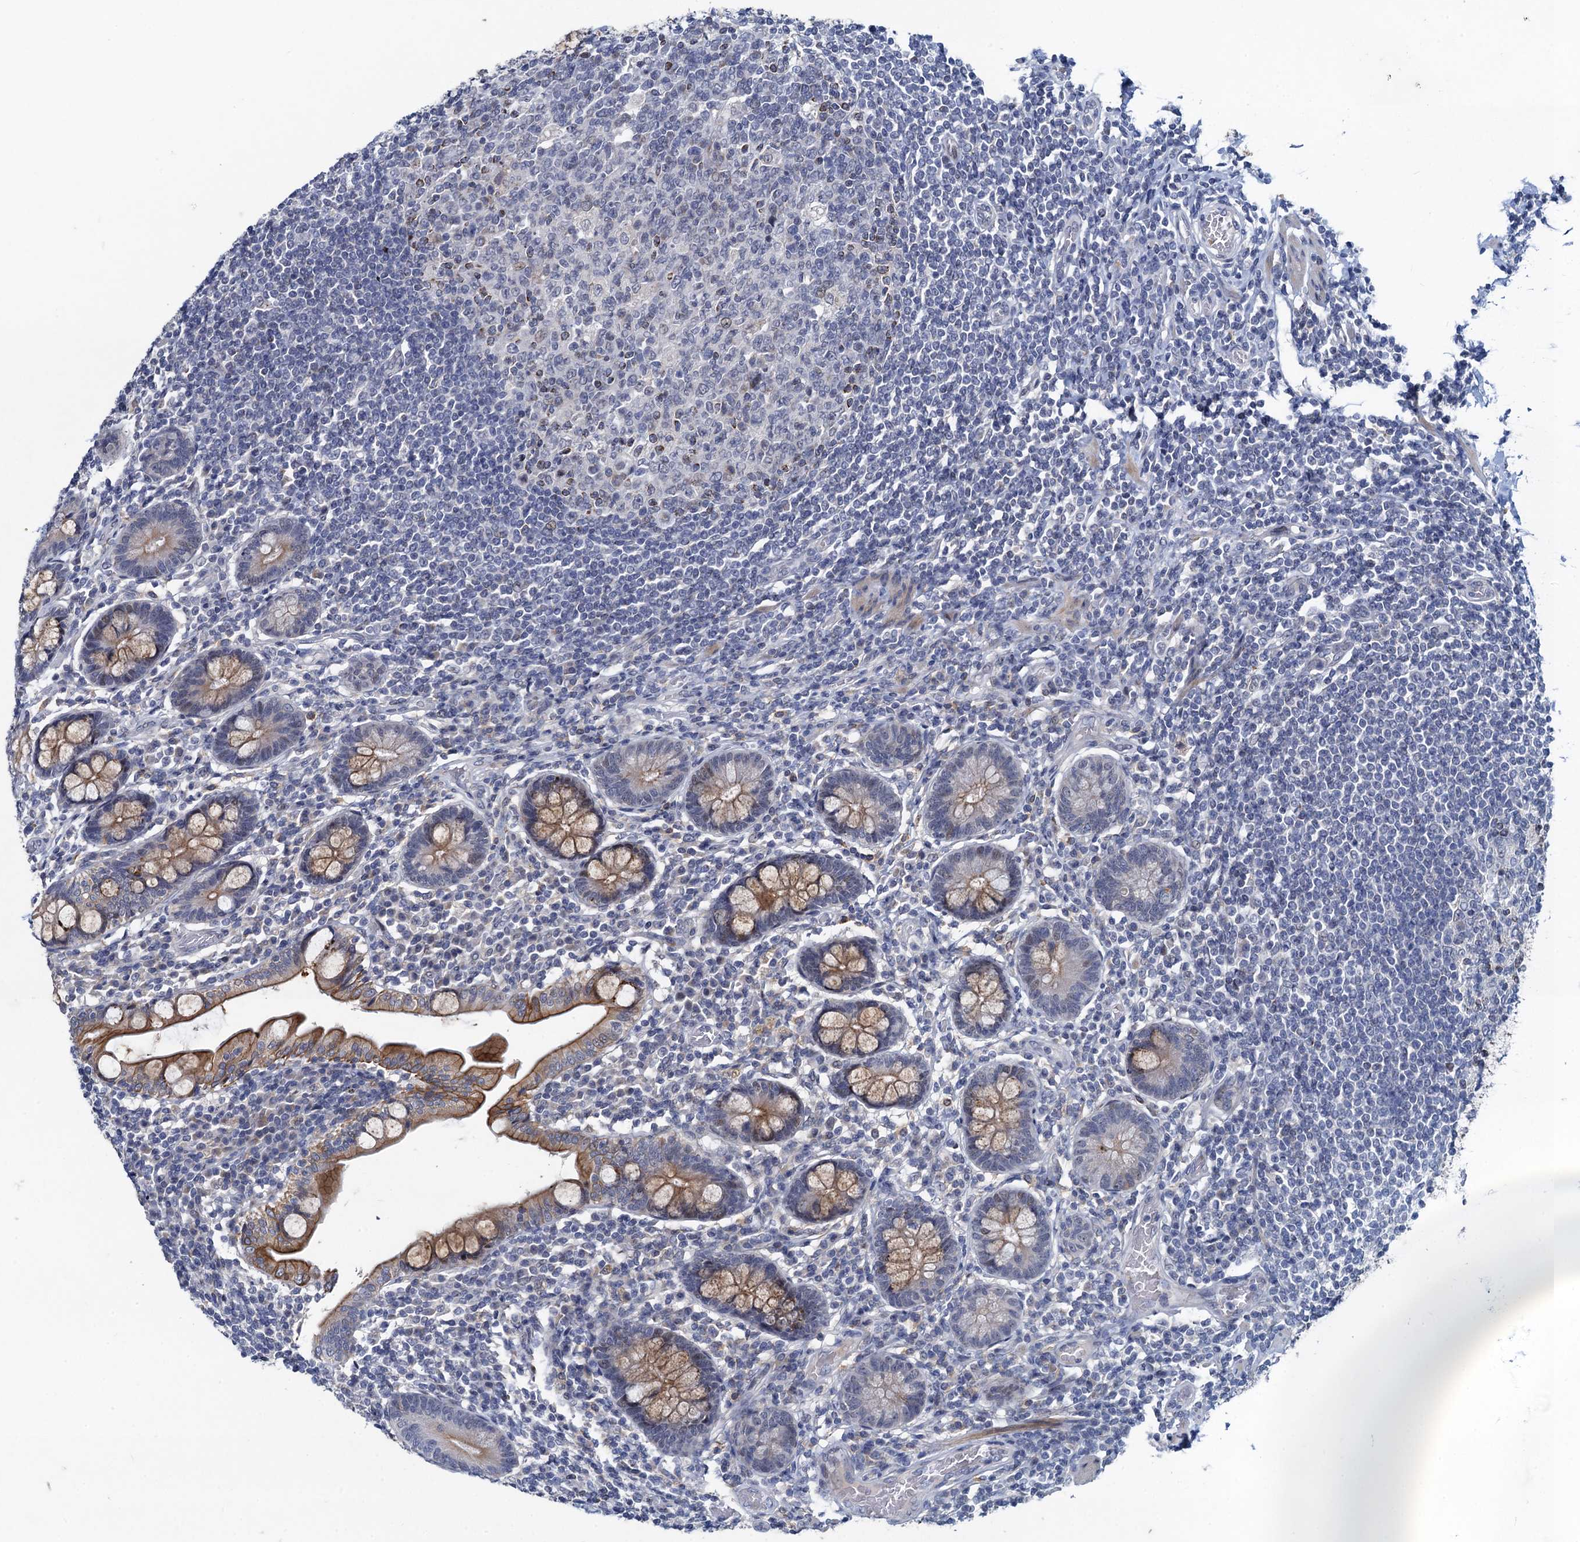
{"staining": {"intensity": "moderate", "quantity": ">75%", "location": "cytoplasmic/membranous"}, "tissue": "small intestine", "cell_type": "Glandular cells", "image_type": "normal", "snomed": [{"axis": "morphology", "description": "Normal tissue, NOS"}, {"axis": "topography", "description": "Small intestine"}], "caption": "High-power microscopy captured an IHC micrograph of benign small intestine, revealing moderate cytoplasmic/membranous expression in approximately >75% of glandular cells. (DAB IHC, brown staining for protein, blue staining for nuclei).", "gene": "ATOSA", "patient": {"sex": "male", "age": 52}}